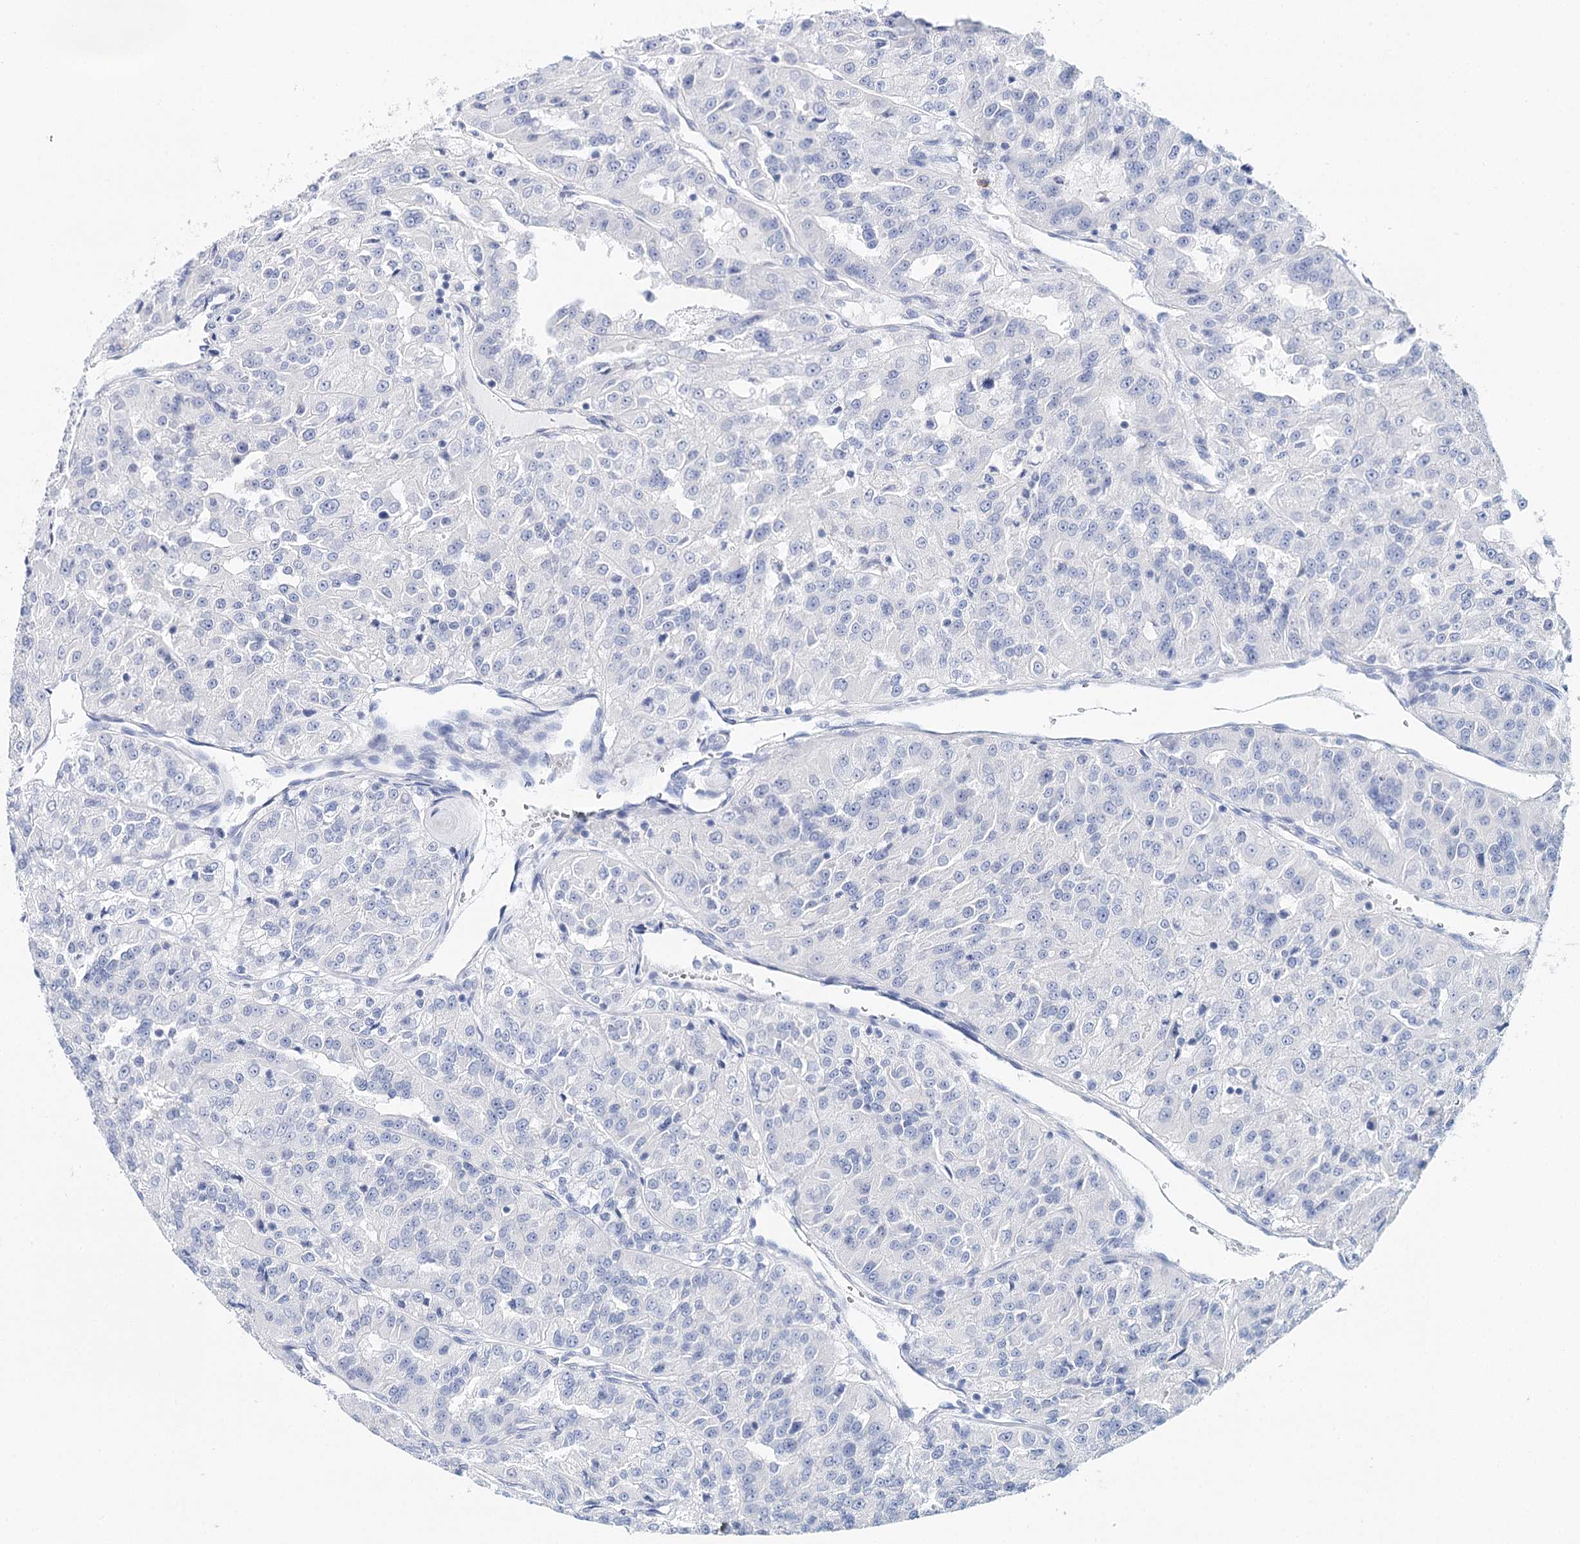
{"staining": {"intensity": "negative", "quantity": "none", "location": "none"}, "tissue": "renal cancer", "cell_type": "Tumor cells", "image_type": "cancer", "snomed": [{"axis": "morphology", "description": "Adenocarcinoma, NOS"}, {"axis": "topography", "description": "Kidney"}], "caption": "IHC micrograph of human renal adenocarcinoma stained for a protein (brown), which exhibits no expression in tumor cells.", "gene": "CEACAM8", "patient": {"sex": "female", "age": 63}}